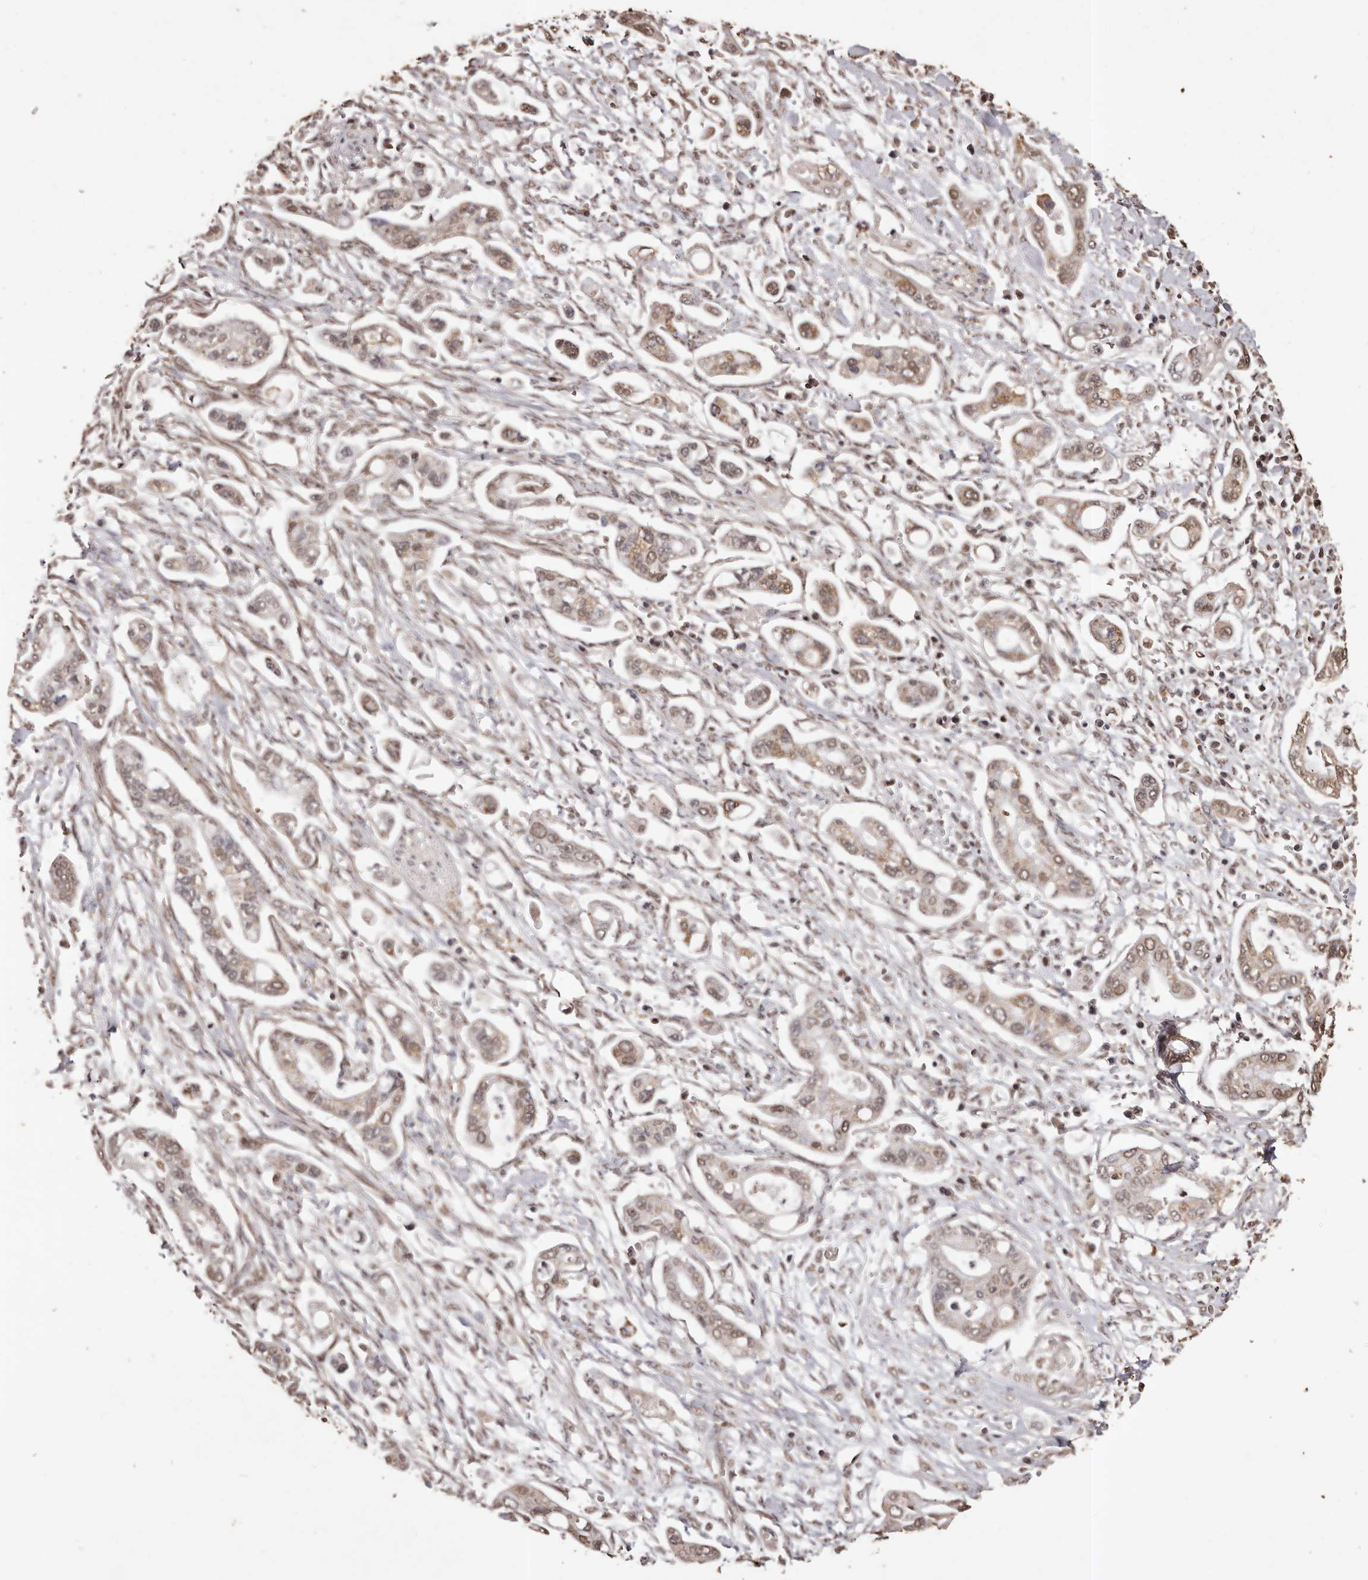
{"staining": {"intensity": "weak", "quantity": ">75%", "location": "cytoplasmic/membranous,nuclear"}, "tissue": "pancreatic cancer", "cell_type": "Tumor cells", "image_type": "cancer", "snomed": [{"axis": "morphology", "description": "Adenocarcinoma, NOS"}, {"axis": "topography", "description": "Pancreas"}], "caption": "Immunohistochemical staining of human adenocarcinoma (pancreatic) shows low levels of weak cytoplasmic/membranous and nuclear protein expression in about >75% of tumor cells. The staining was performed using DAB, with brown indicating positive protein expression. Nuclei are stained blue with hematoxylin.", "gene": "NAV1", "patient": {"sex": "male", "age": 68}}